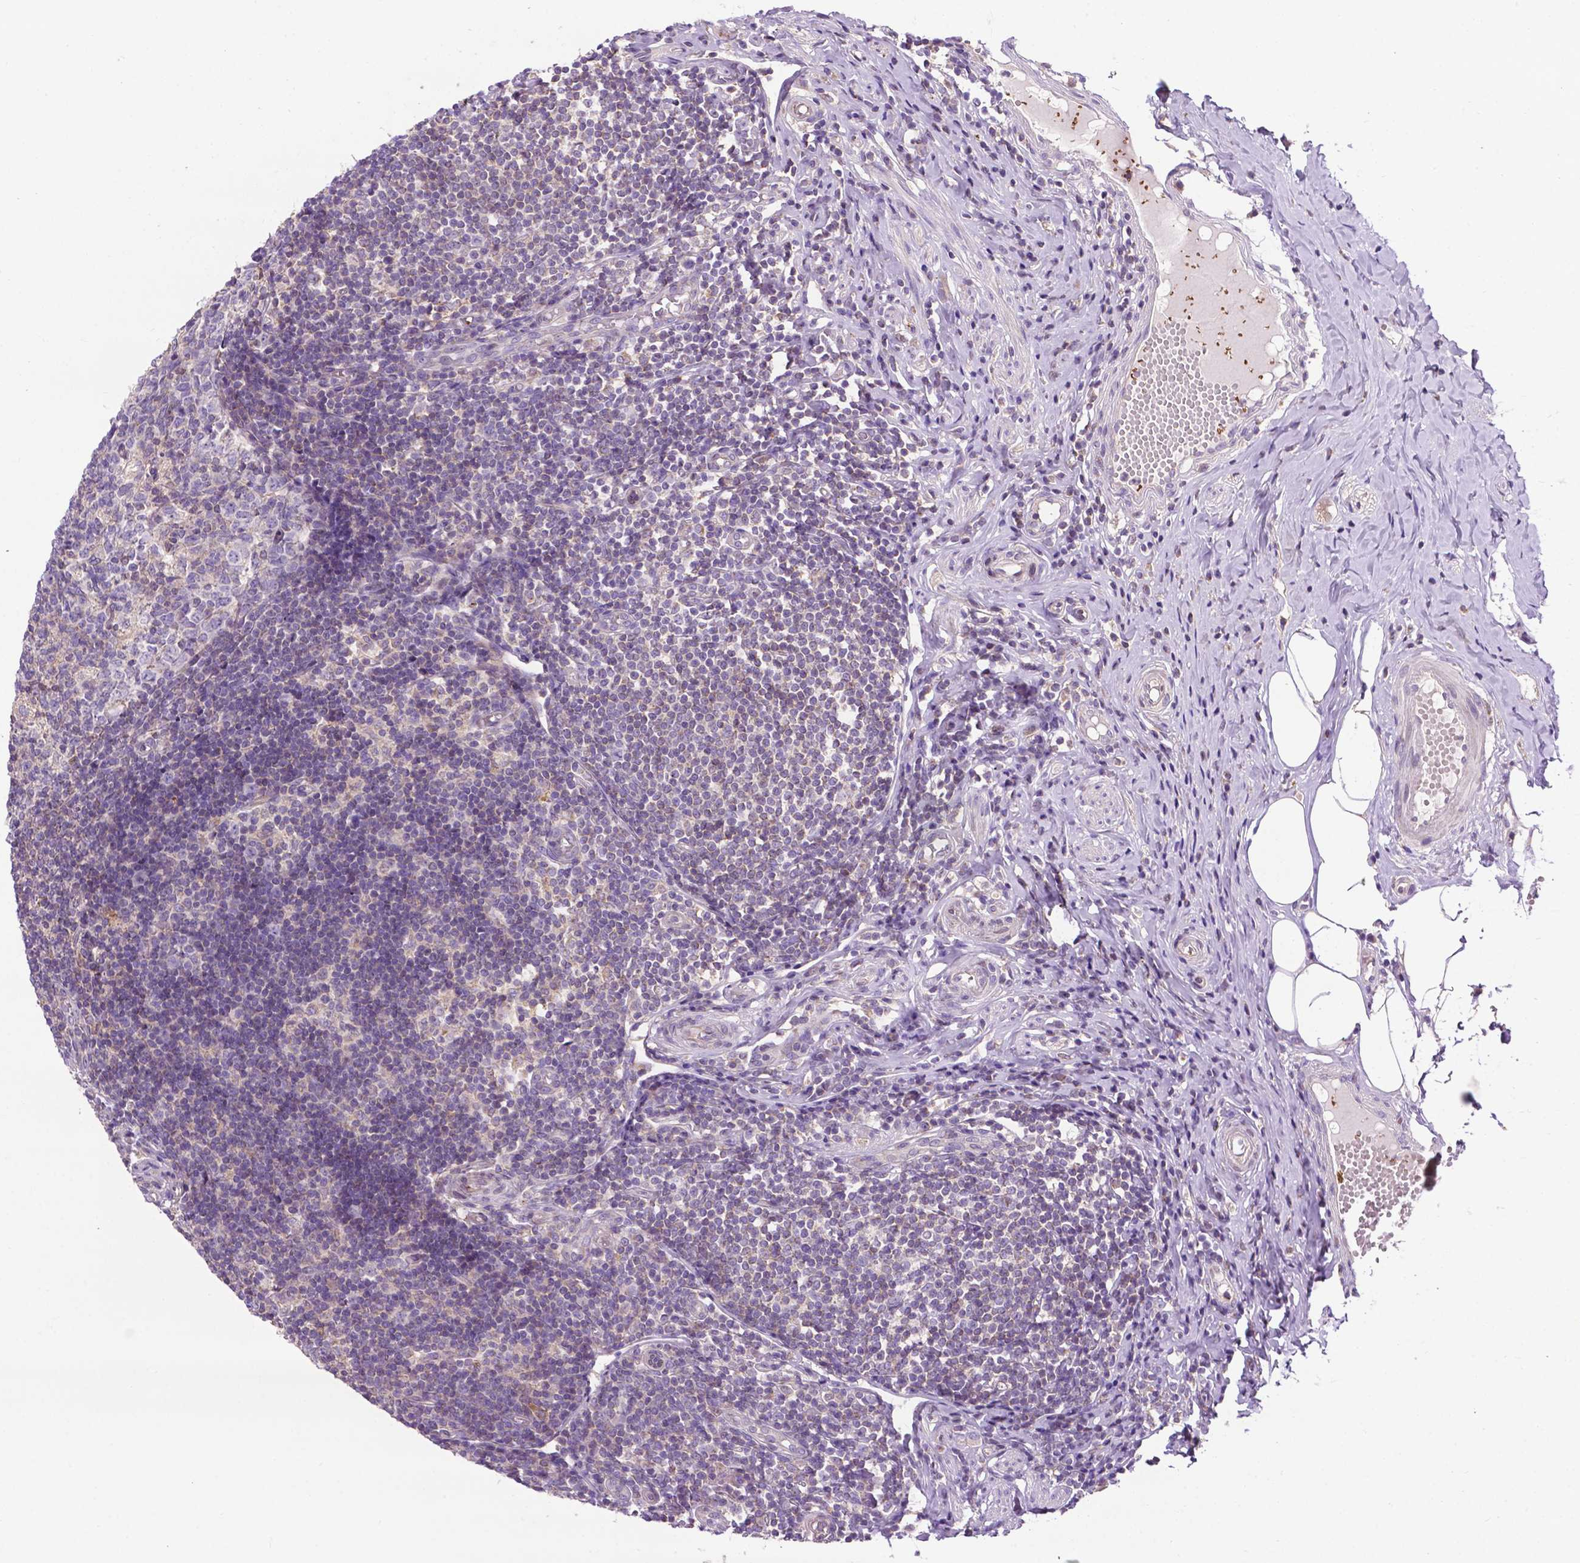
{"staining": {"intensity": "moderate", "quantity": "25%-75%", "location": "cytoplasmic/membranous"}, "tissue": "appendix", "cell_type": "Glandular cells", "image_type": "normal", "snomed": [{"axis": "morphology", "description": "Normal tissue, NOS"}, {"axis": "topography", "description": "Appendix"}], "caption": "Moderate cytoplasmic/membranous positivity is present in about 25%-75% of glandular cells in normal appendix.", "gene": "SPNS2", "patient": {"sex": "male", "age": 18}}